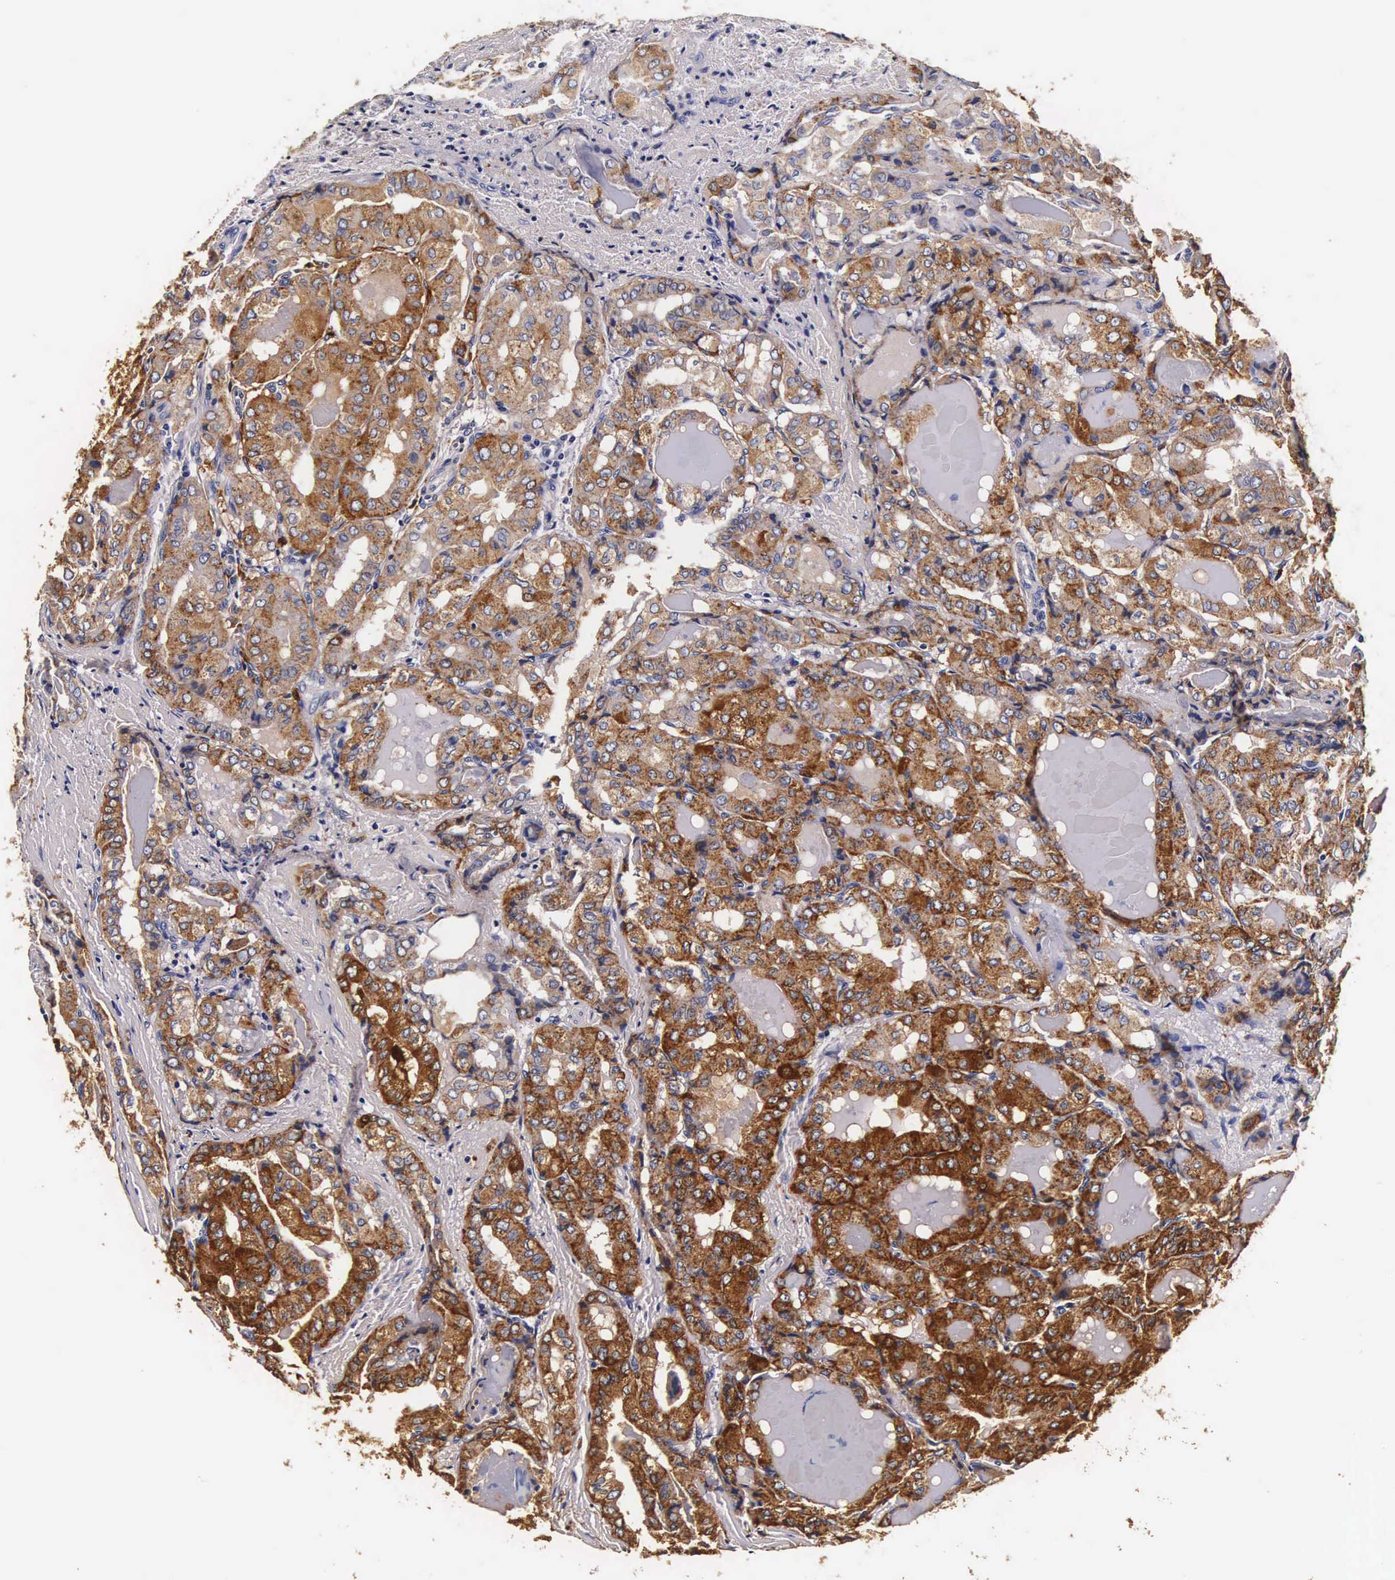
{"staining": {"intensity": "strong", "quantity": ">75%", "location": "cytoplasmic/membranous"}, "tissue": "thyroid cancer", "cell_type": "Tumor cells", "image_type": "cancer", "snomed": [{"axis": "morphology", "description": "Papillary adenocarcinoma, NOS"}, {"axis": "topography", "description": "Thyroid gland"}], "caption": "DAB (3,3'-diaminobenzidine) immunohistochemical staining of thyroid cancer demonstrates strong cytoplasmic/membranous protein expression in approximately >75% of tumor cells.", "gene": "CTSB", "patient": {"sex": "female", "age": 71}}